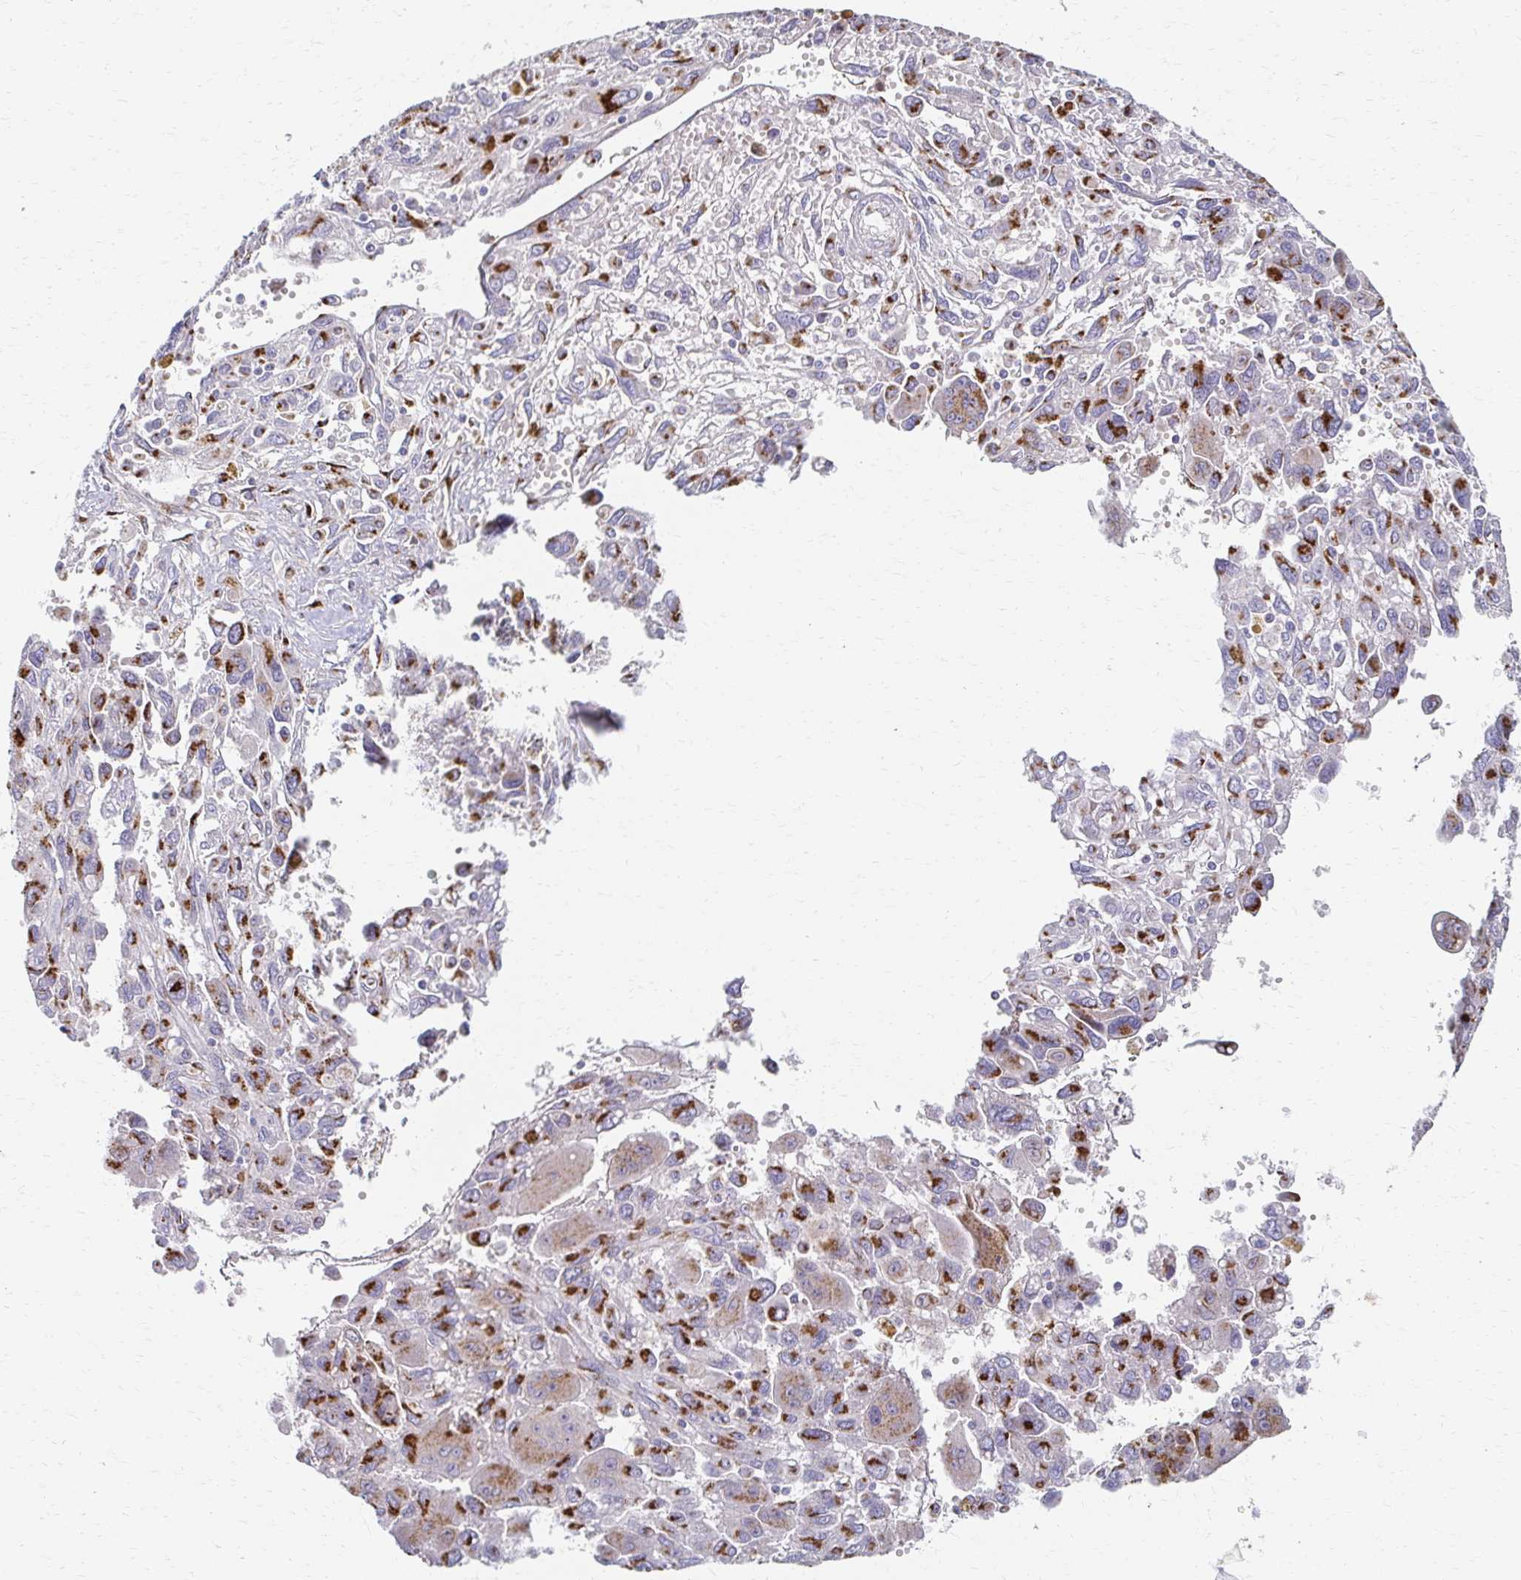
{"staining": {"intensity": "moderate", "quantity": ">75%", "location": "cytoplasmic/membranous"}, "tissue": "pancreatic cancer", "cell_type": "Tumor cells", "image_type": "cancer", "snomed": [{"axis": "morphology", "description": "Adenocarcinoma, NOS"}, {"axis": "topography", "description": "Pancreas"}], "caption": "Tumor cells display moderate cytoplasmic/membranous expression in approximately >75% of cells in pancreatic cancer (adenocarcinoma).", "gene": "TM9SF1", "patient": {"sex": "female", "age": 47}}